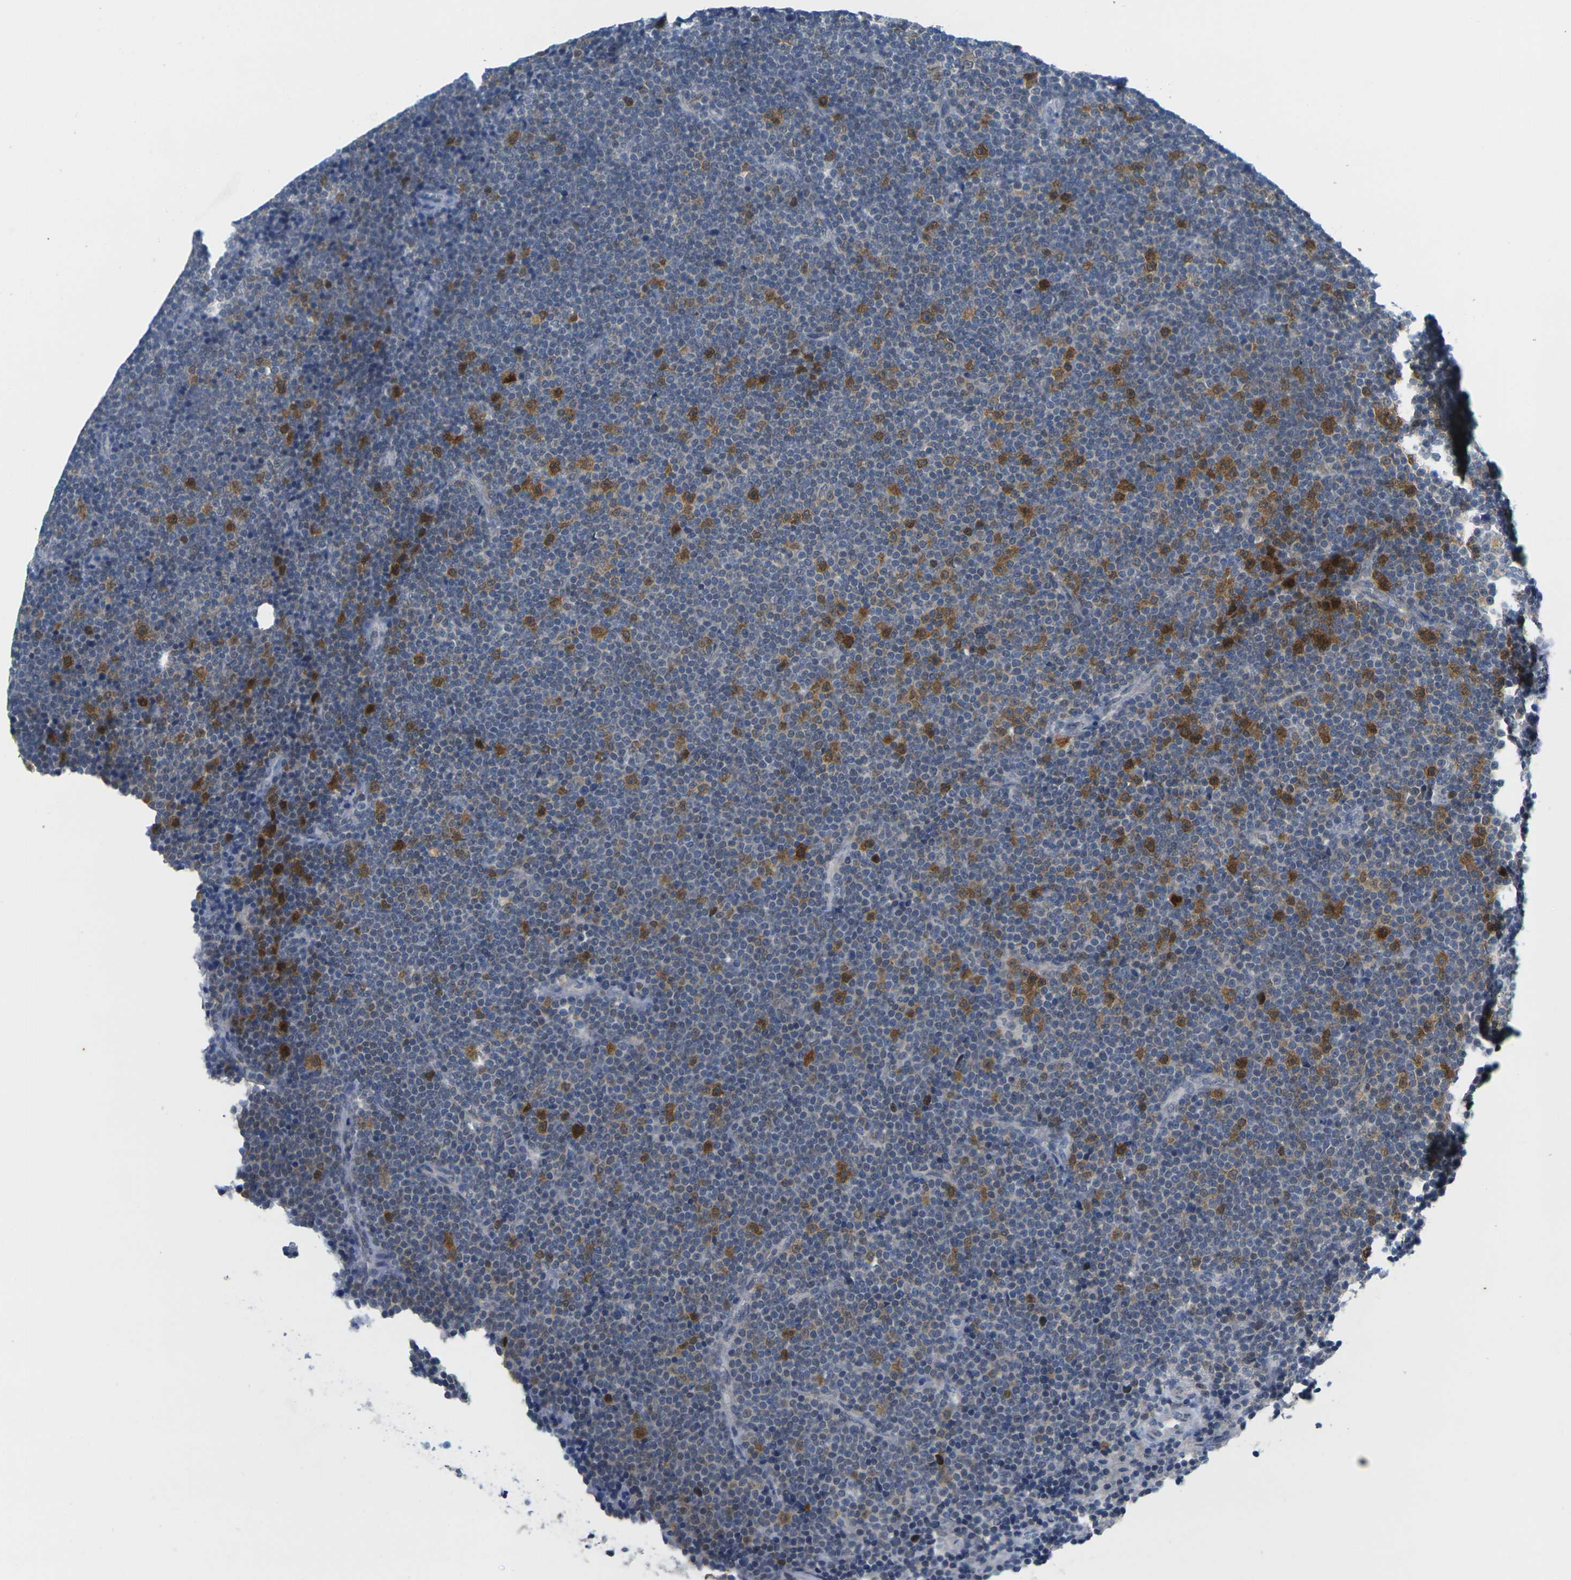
{"staining": {"intensity": "moderate", "quantity": "25%-75%", "location": "cytoplasmic/membranous,nuclear"}, "tissue": "lymphoma", "cell_type": "Tumor cells", "image_type": "cancer", "snomed": [{"axis": "morphology", "description": "Malignant lymphoma, non-Hodgkin's type, Low grade"}, {"axis": "topography", "description": "Lymph node"}], "caption": "Low-grade malignant lymphoma, non-Hodgkin's type stained with a brown dye exhibits moderate cytoplasmic/membranous and nuclear positive expression in about 25%-75% of tumor cells.", "gene": "CDK2", "patient": {"sex": "female", "age": 67}}